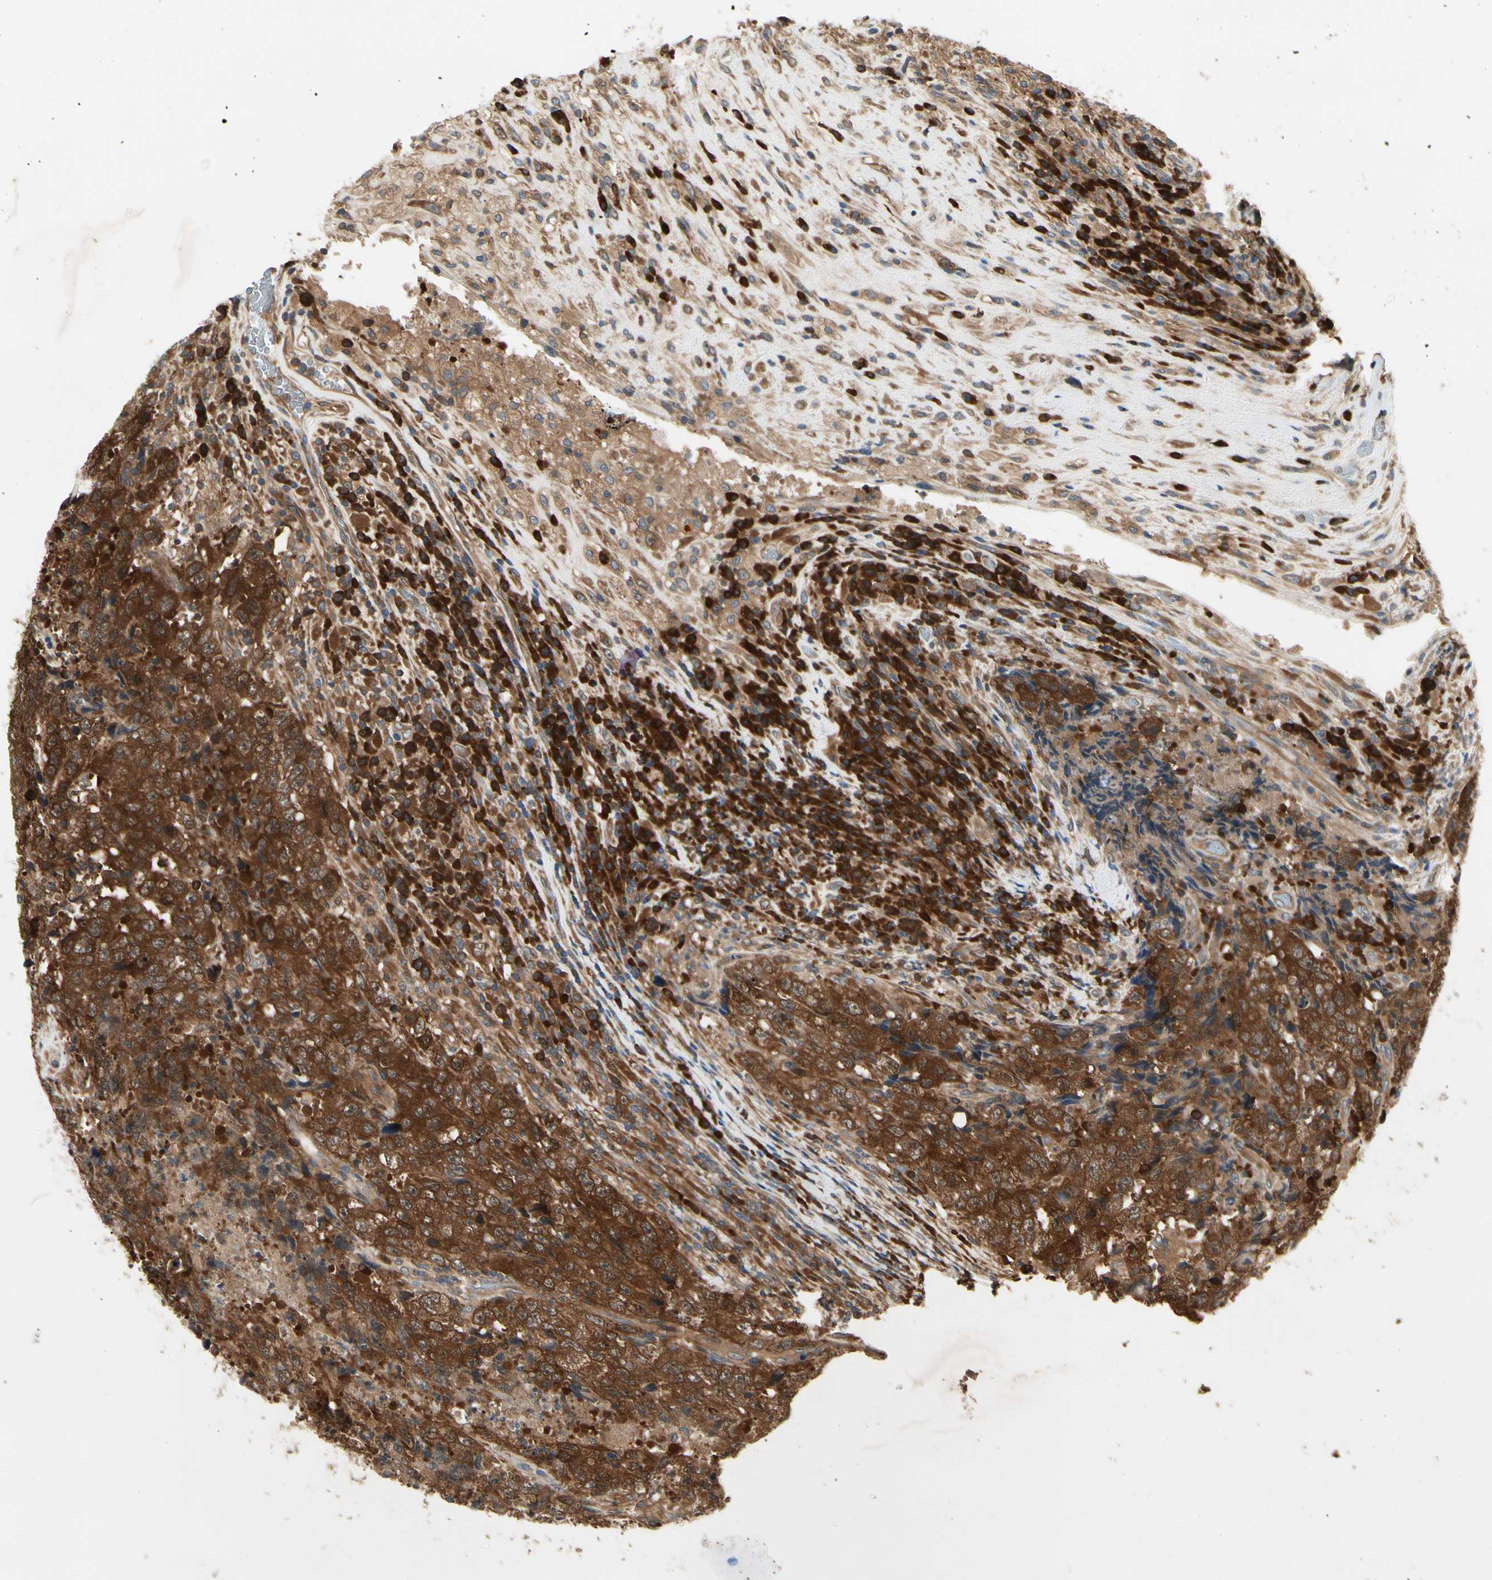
{"staining": {"intensity": "strong", "quantity": ">75%", "location": "cytoplasmic/membranous,nuclear"}, "tissue": "testis cancer", "cell_type": "Tumor cells", "image_type": "cancer", "snomed": [{"axis": "morphology", "description": "Necrosis, NOS"}, {"axis": "morphology", "description": "Carcinoma, Embryonal, NOS"}, {"axis": "topography", "description": "Testis"}], "caption": "There is high levels of strong cytoplasmic/membranous and nuclear positivity in tumor cells of testis embryonal carcinoma, as demonstrated by immunohistochemical staining (brown color).", "gene": "NME1-NME2", "patient": {"sex": "male", "age": 19}}